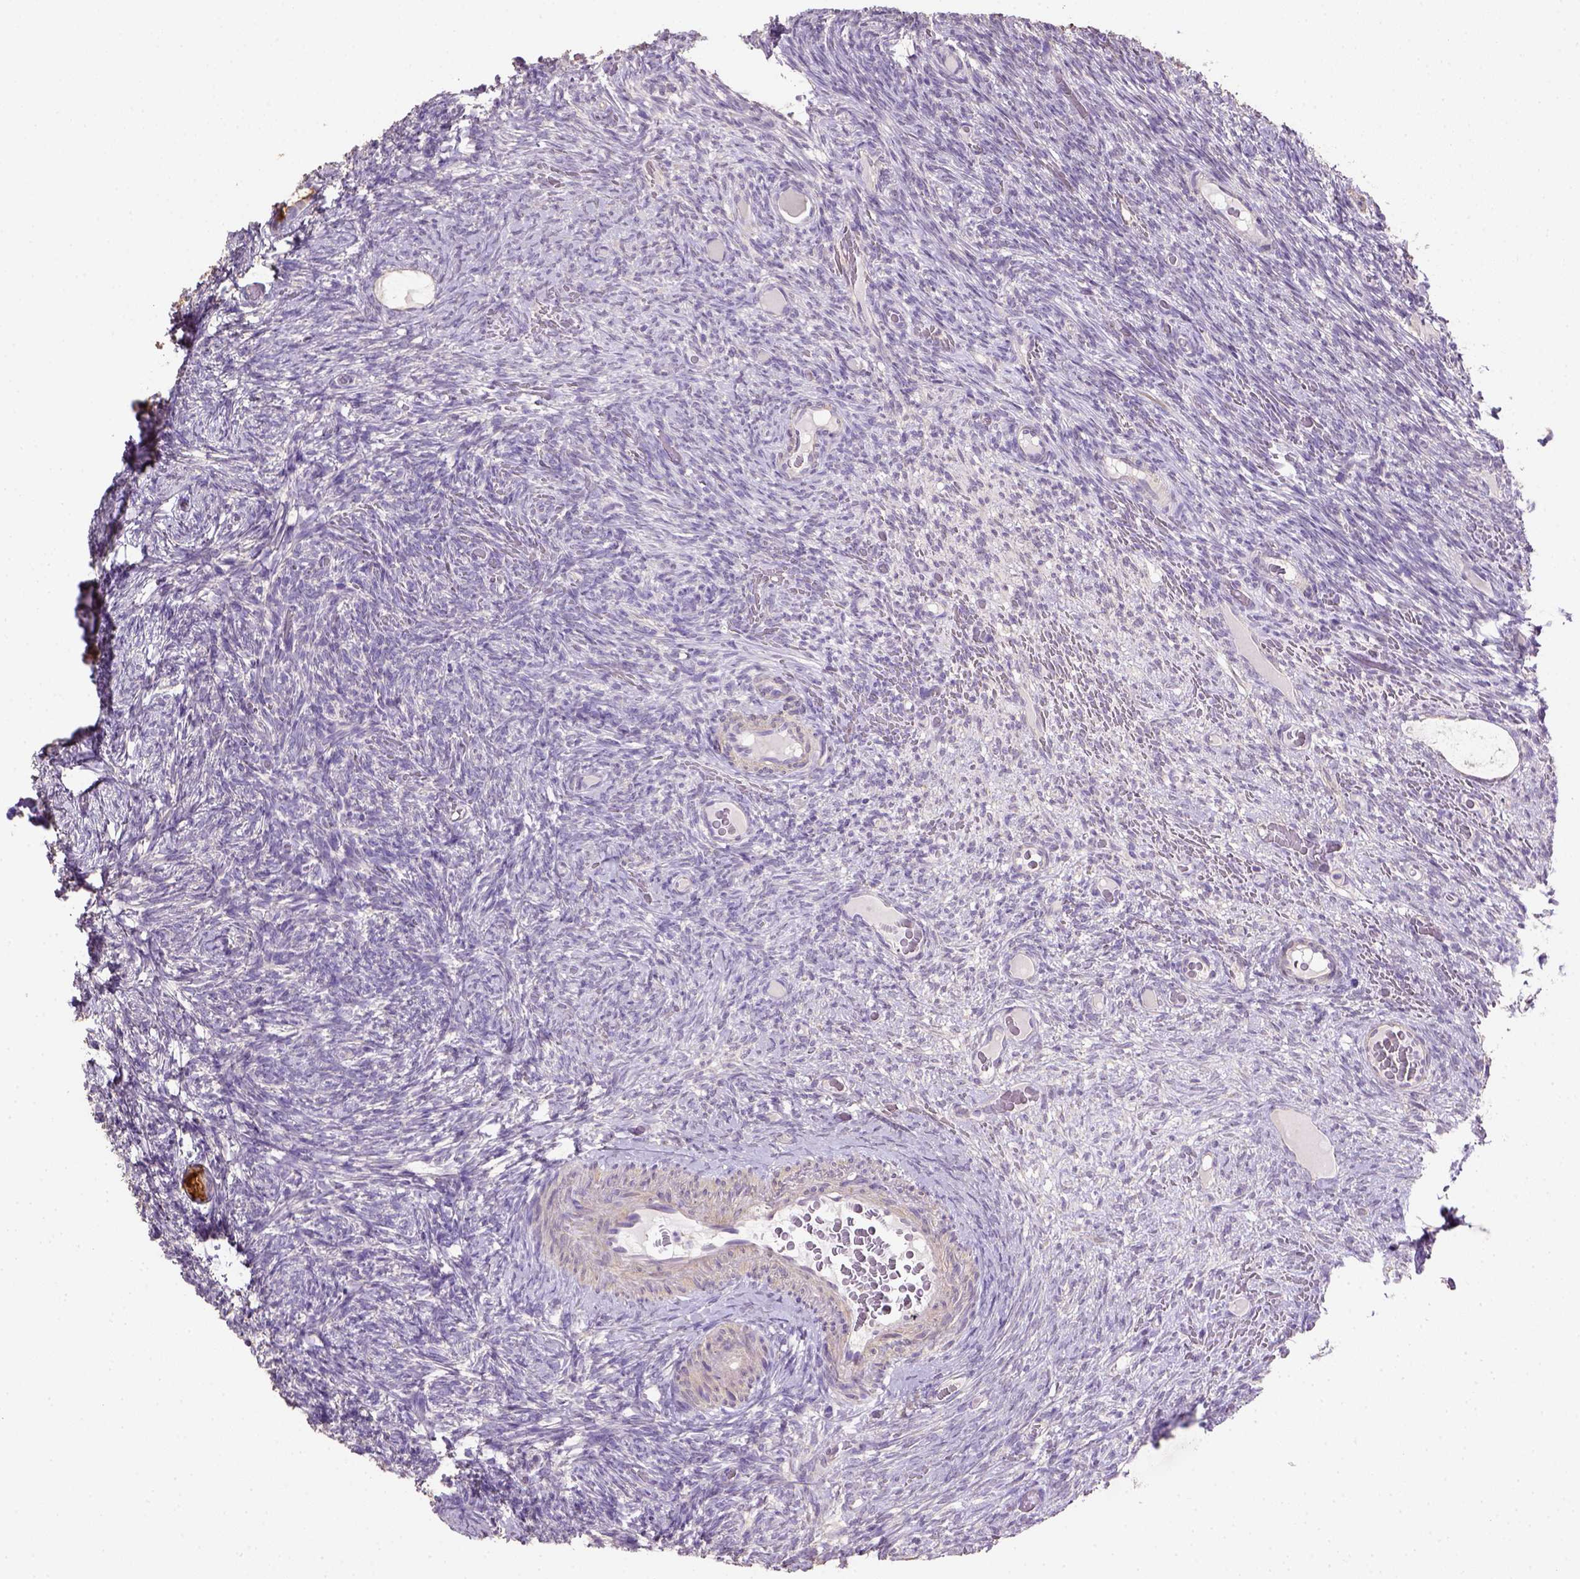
{"staining": {"intensity": "strong", "quantity": ">75%", "location": "cytoplasmic/membranous"}, "tissue": "ovary", "cell_type": "Follicle cells", "image_type": "normal", "snomed": [{"axis": "morphology", "description": "Normal tissue, NOS"}, {"axis": "topography", "description": "Ovary"}], "caption": "Immunohistochemistry (IHC) histopathology image of unremarkable human ovary stained for a protein (brown), which displays high levels of strong cytoplasmic/membranous positivity in approximately >75% of follicle cells.", "gene": "HTRA1", "patient": {"sex": "female", "age": 34}}